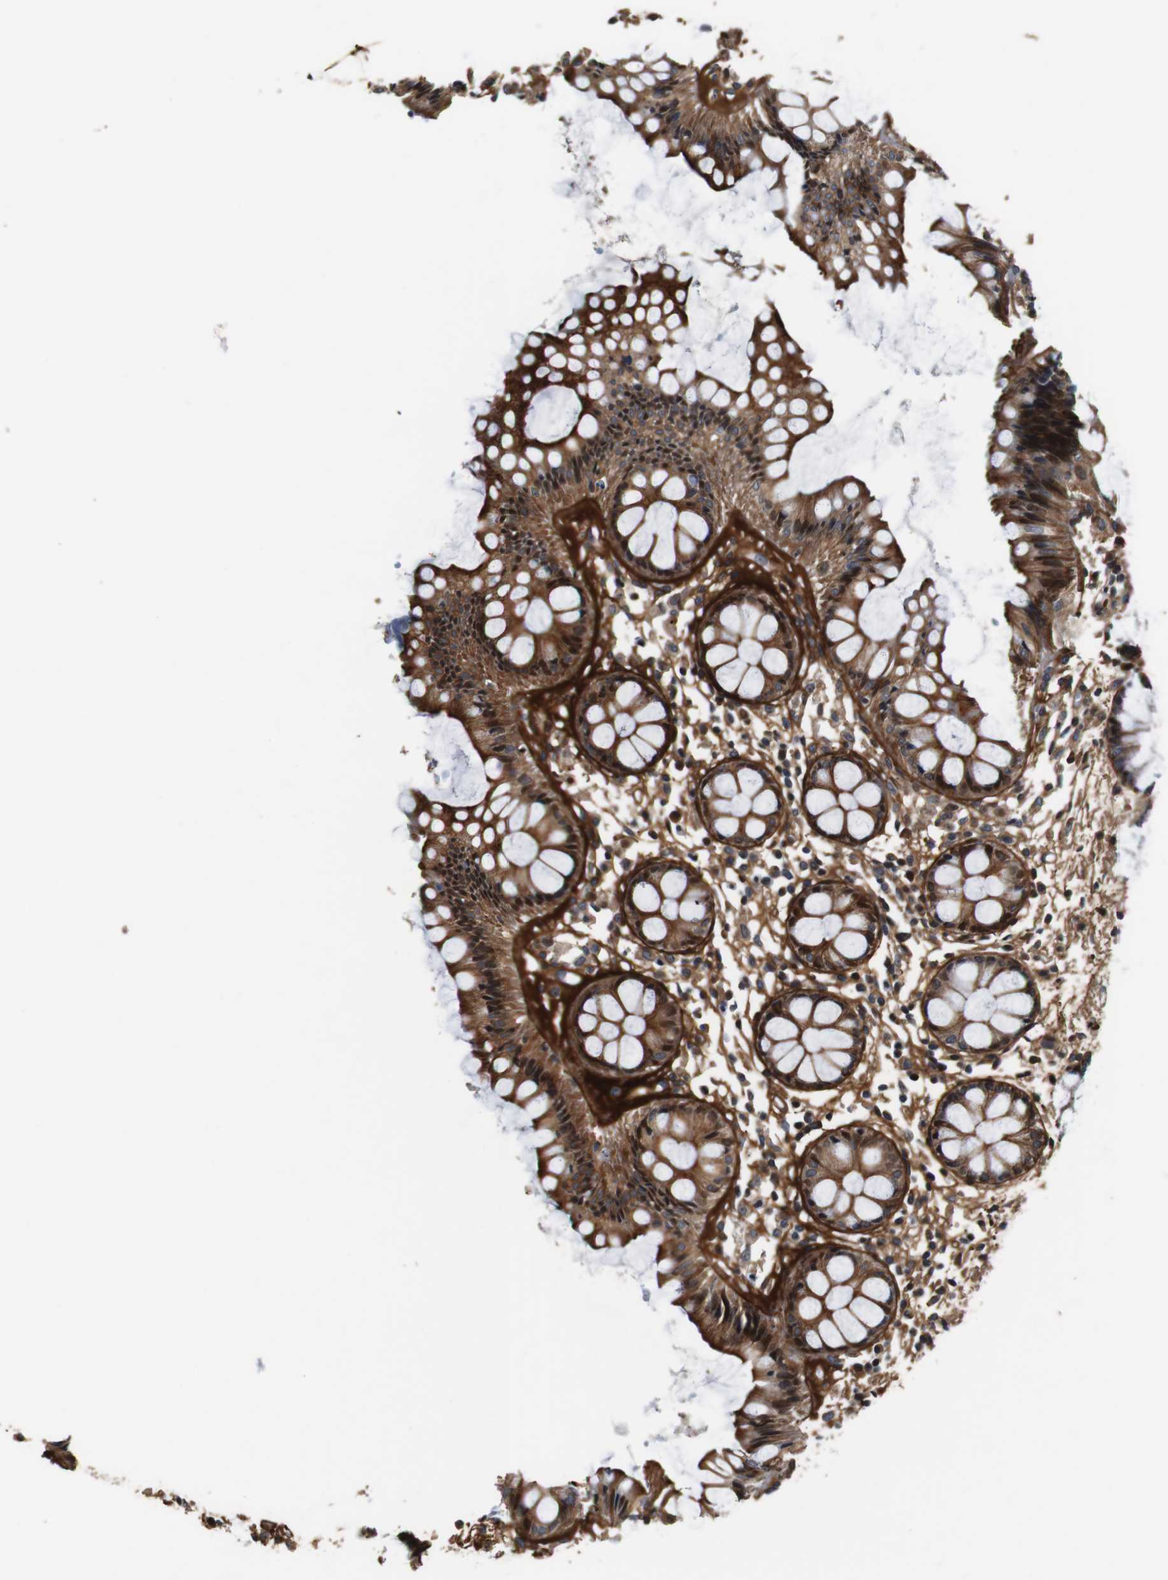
{"staining": {"intensity": "strong", "quantity": ">75%", "location": "cytoplasmic/membranous"}, "tissue": "rectum", "cell_type": "Glandular cells", "image_type": "normal", "snomed": [{"axis": "morphology", "description": "Normal tissue, NOS"}, {"axis": "topography", "description": "Rectum"}], "caption": "Strong cytoplasmic/membranous expression for a protein is present in approximately >75% of glandular cells of unremarkable rectum using immunohistochemistry.", "gene": "LRP4", "patient": {"sex": "female", "age": 66}}